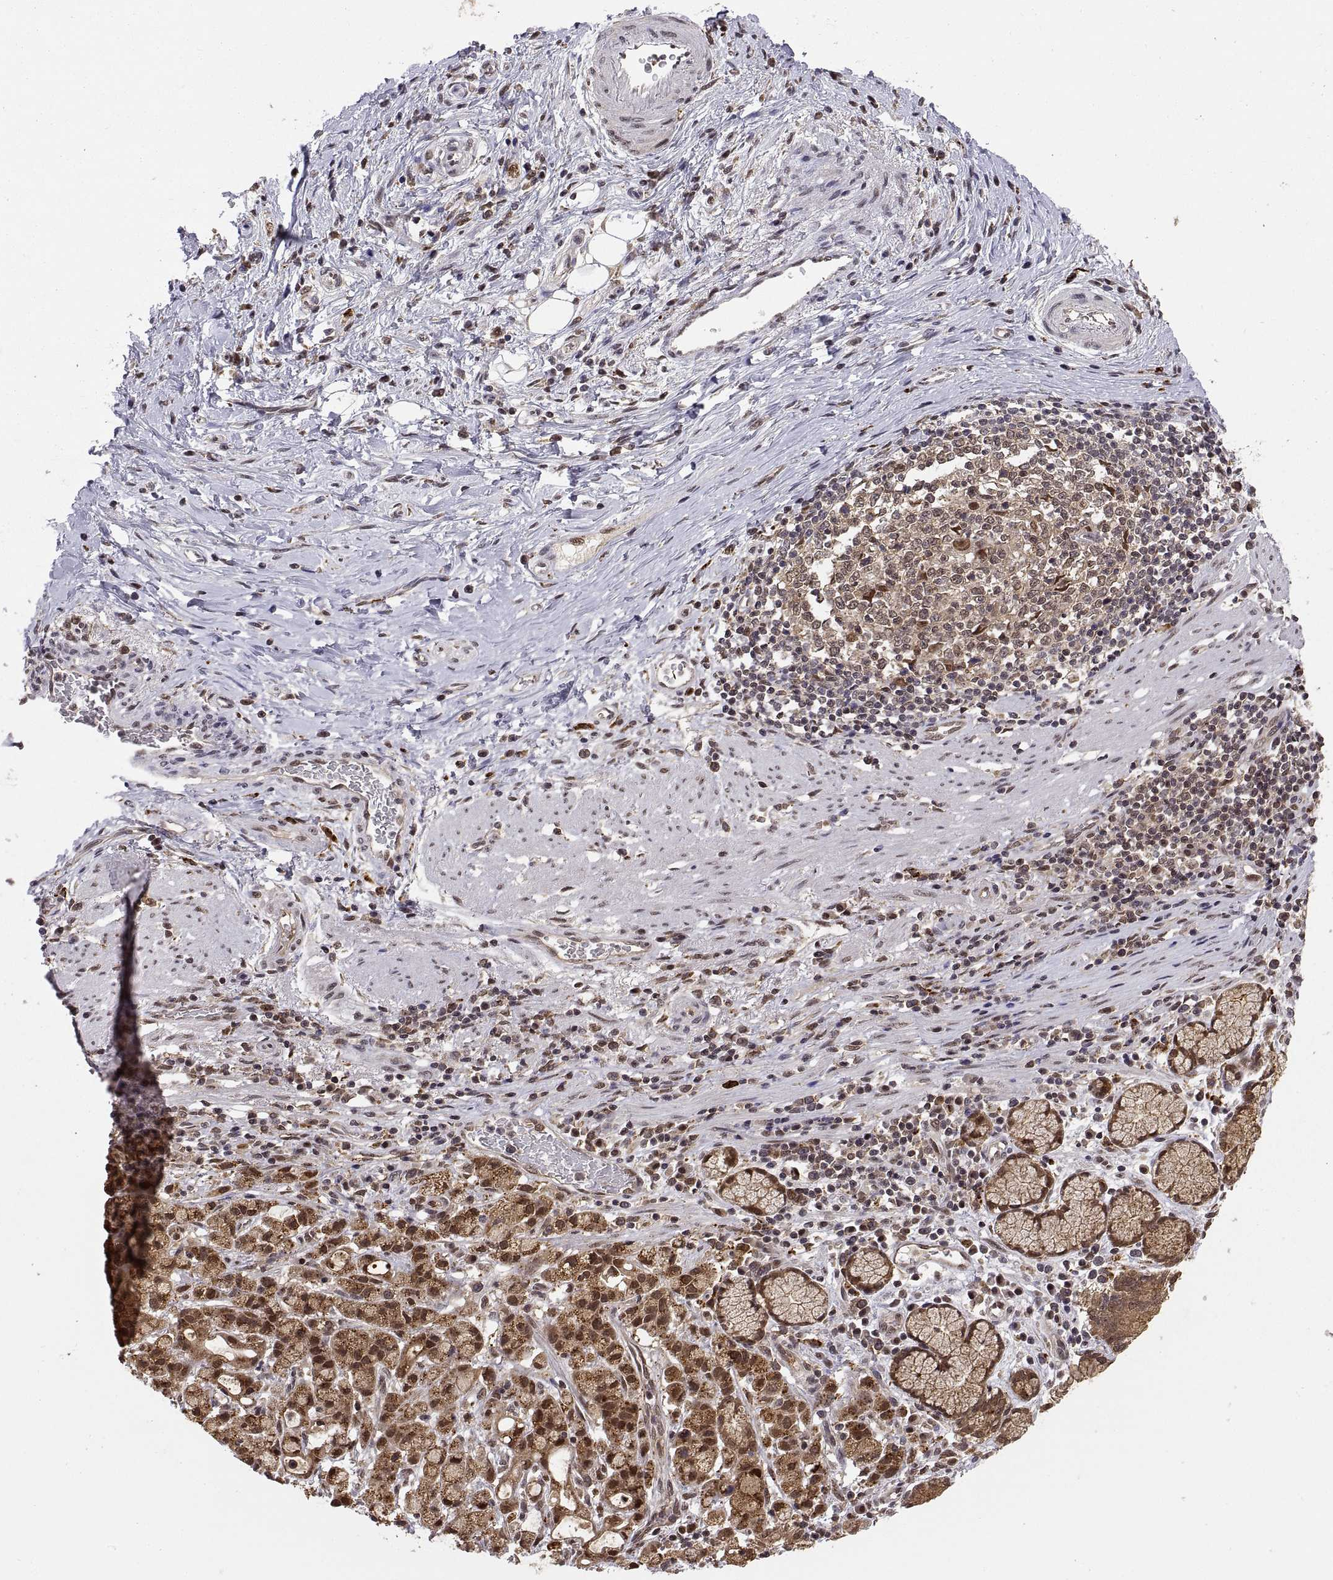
{"staining": {"intensity": "strong", "quantity": ">75%", "location": "cytoplasmic/membranous,nuclear"}, "tissue": "stomach cancer", "cell_type": "Tumor cells", "image_type": "cancer", "snomed": [{"axis": "morphology", "description": "Adenocarcinoma, NOS"}, {"axis": "topography", "description": "Stomach"}], "caption": "Stomach cancer stained with a brown dye reveals strong cytoplasmic/membranous and nuclear positive expression in about >75% of tumor cells.", "gene": "PSMC2", "patient": {"sex": "male", "age": 58}}